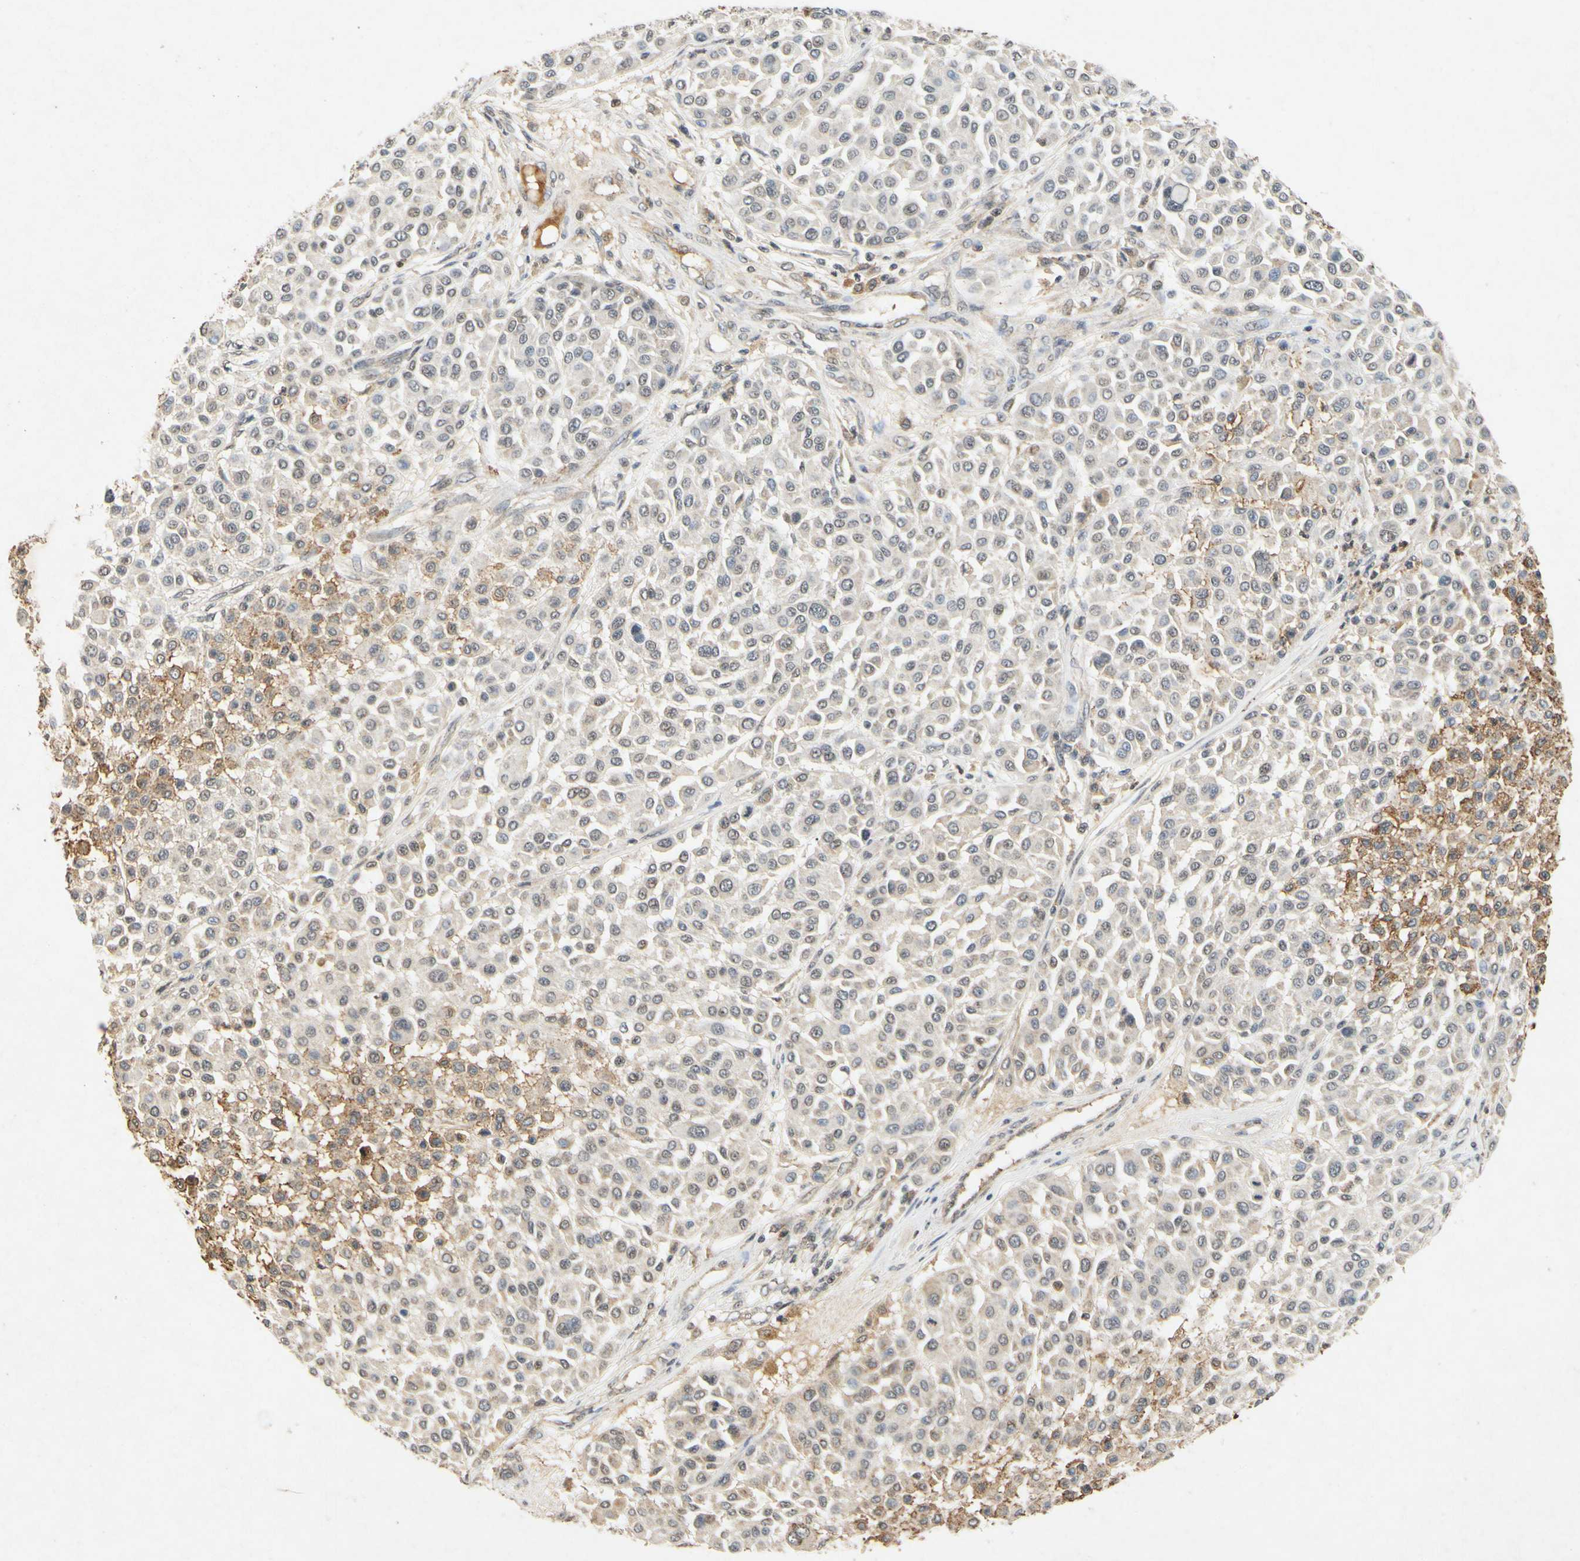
{"staining": {"intensity": "negative", "quantity": "none", "location": "none"}, "tissue": "melanoma", "cell_type": "Tumor cells", "image_type": "cancer", "snomed": [{"axis": "morphology", "description": "Malignant melanoma, Metastatic site"}, {"axis": "topography", "description": "Soft tissue"}], "caption": "The immunohistochemistry (IHC) histopathology image has no significant positivity in tumor cells of malignant melanoma (metastatic site) tissue. (Immunohistochemistry, brightfield microscopy, high magnification).", "gene": "CP", "patient": {"sex": "male", "age": 41}}